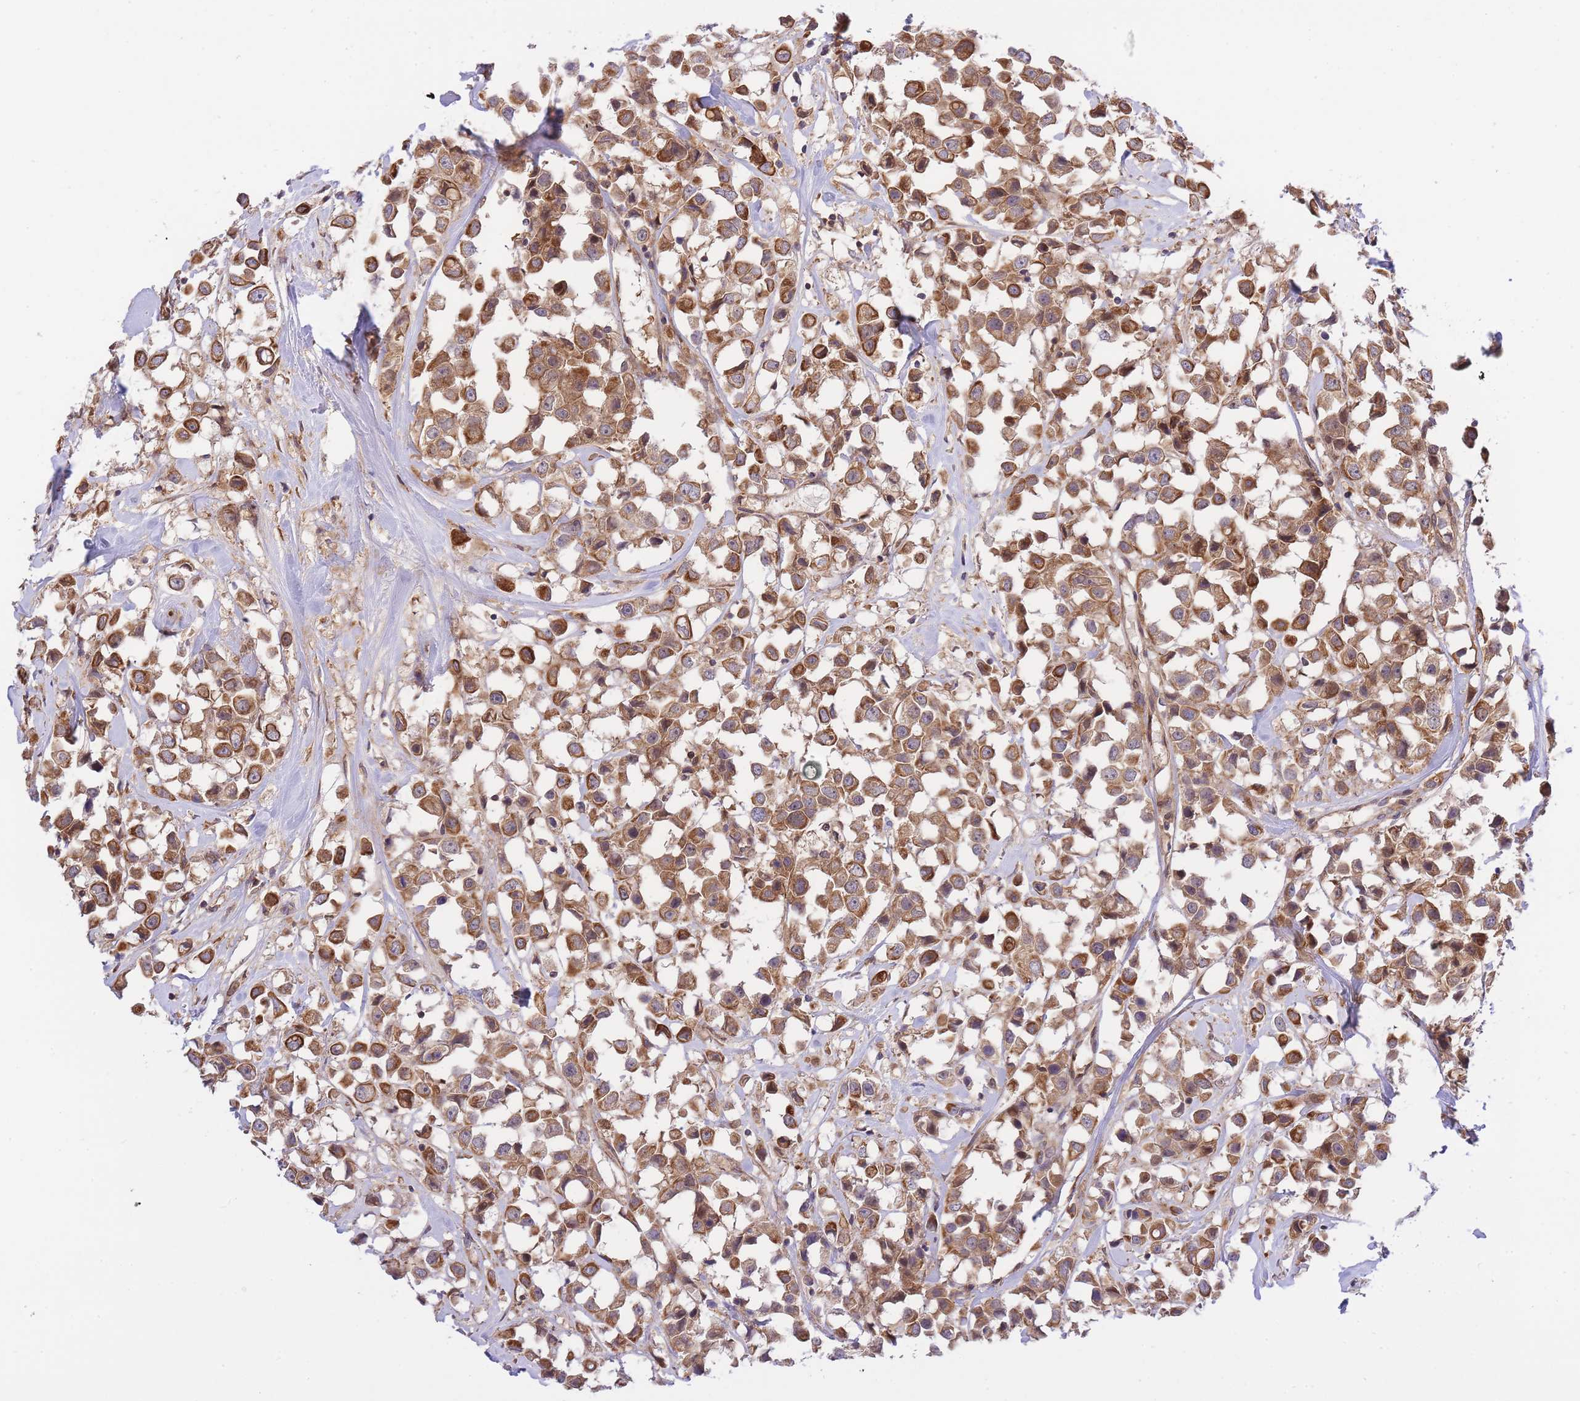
{"staining": {"intensity": "moderate", "quantity": ">75%", "location": "cytoplasmic/membranous"}, "tissue": "breast cancer", "cell_type": "Tumor cells", "image_type": "cancer", "snomed": [{"axis": "morphology", "description": "Duct carcinoma"}, {"axis": "topography", "description": "Breast"}], "caption": "The immunohistochemical stain highlights moderate cytoplasmic/membranous positivity in tumor cells of intraductal carcinoma (breast) tissue. (IHC, brightfield microscopy, high magnification).", "gene": "EIF2B2", "patient": {"sex": "female", "age": 61}}